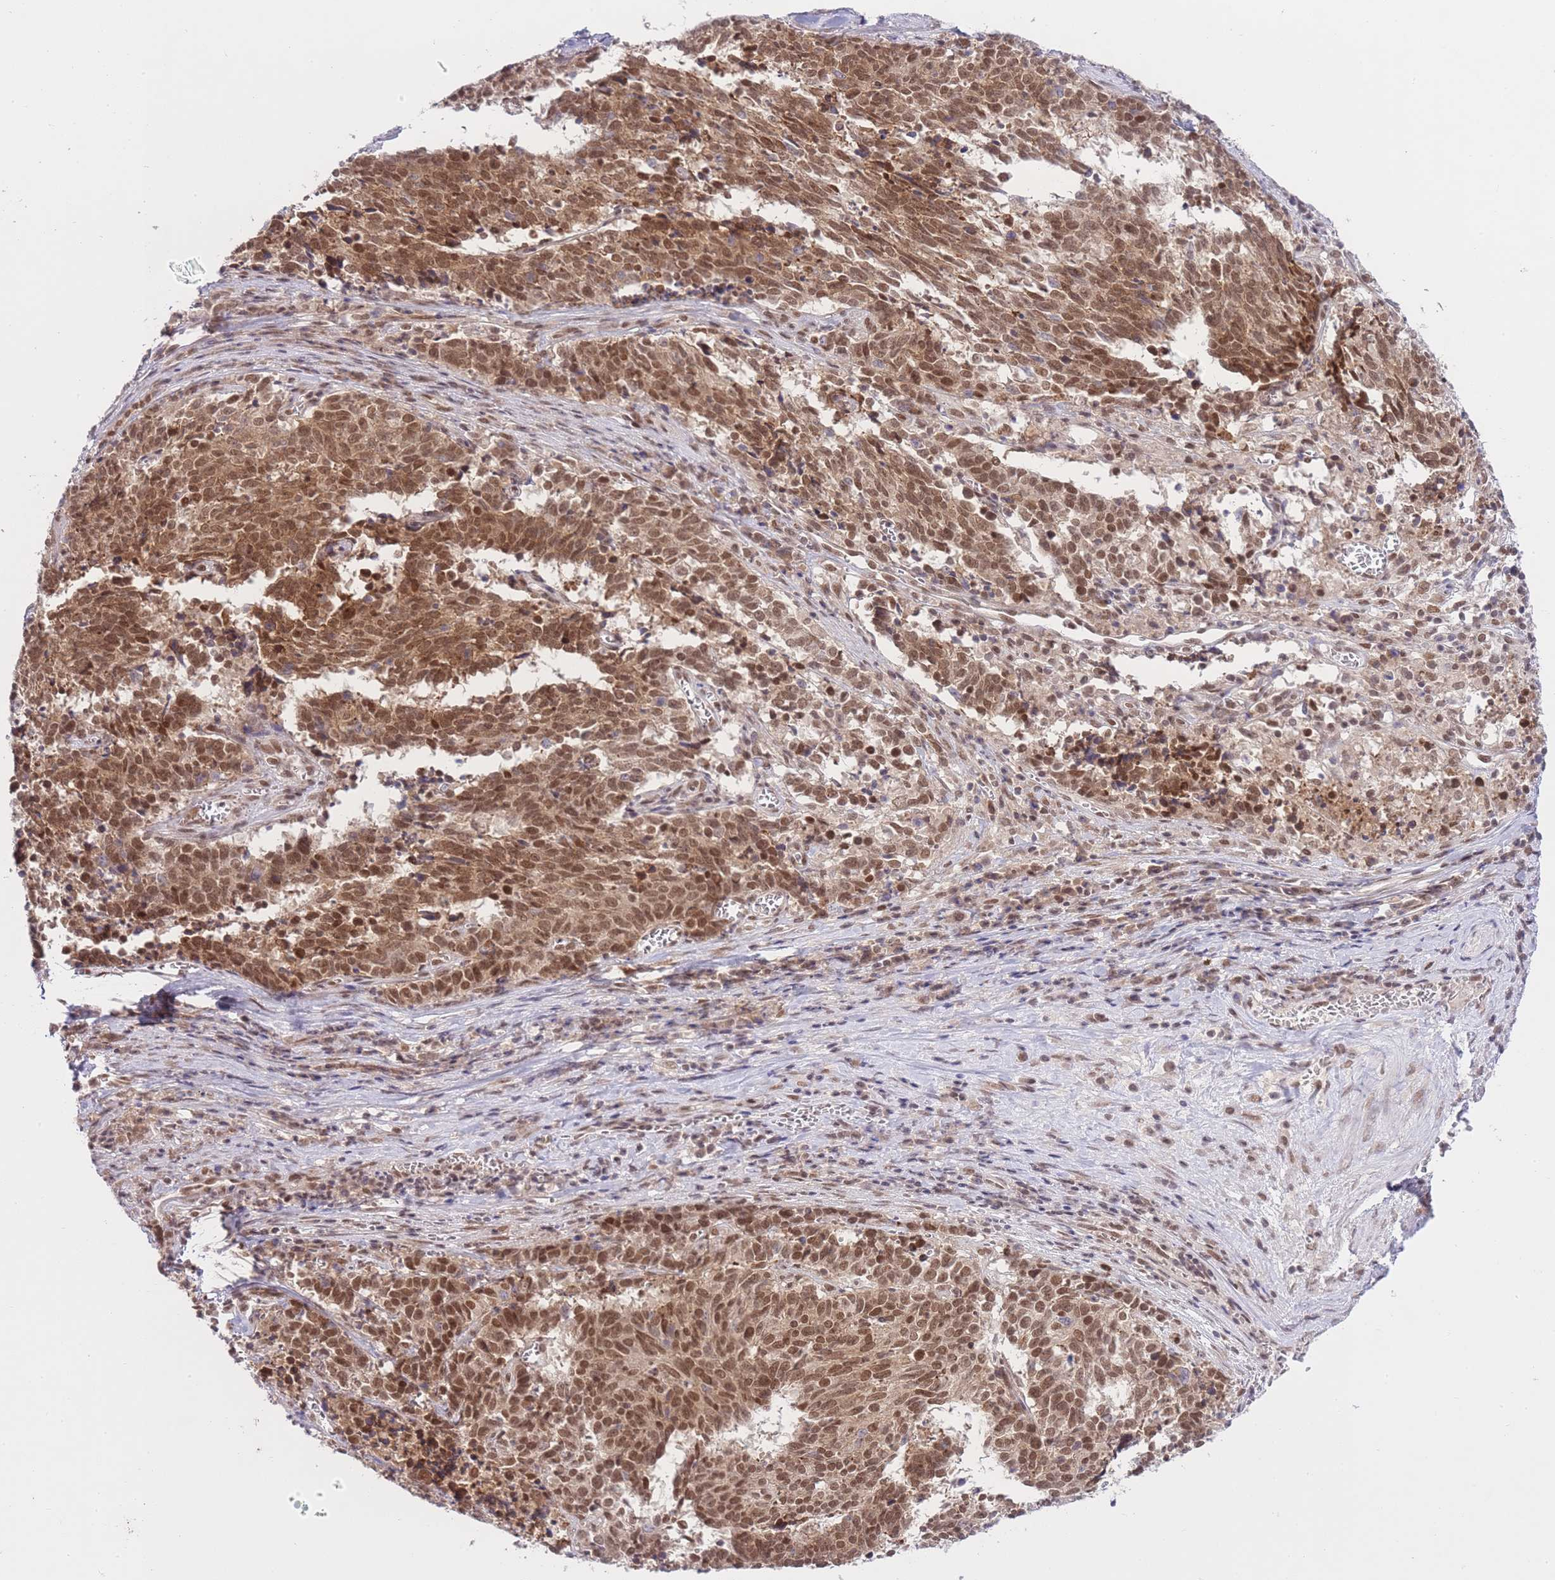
{"staining": {"intensity": "moderate", "quantity": ">75%", "location": "nuclear"}, "tissue": "cervical cancer", "cell_type": "Tumor cells", "image_type": "cancer", "snomed": [{"axis": "morphology", "description": "Squamous cell carcinoma, NOS"}, {"axis": "topography", "description": "Cervix"}], "caption": "Protein staining exhibits moderate nuclear staining in approximately >75% of tumor cells in cervical squamous cell carcinoma.", "gene": "TMED3", "patient": {"sex": "female", "age": 29}}